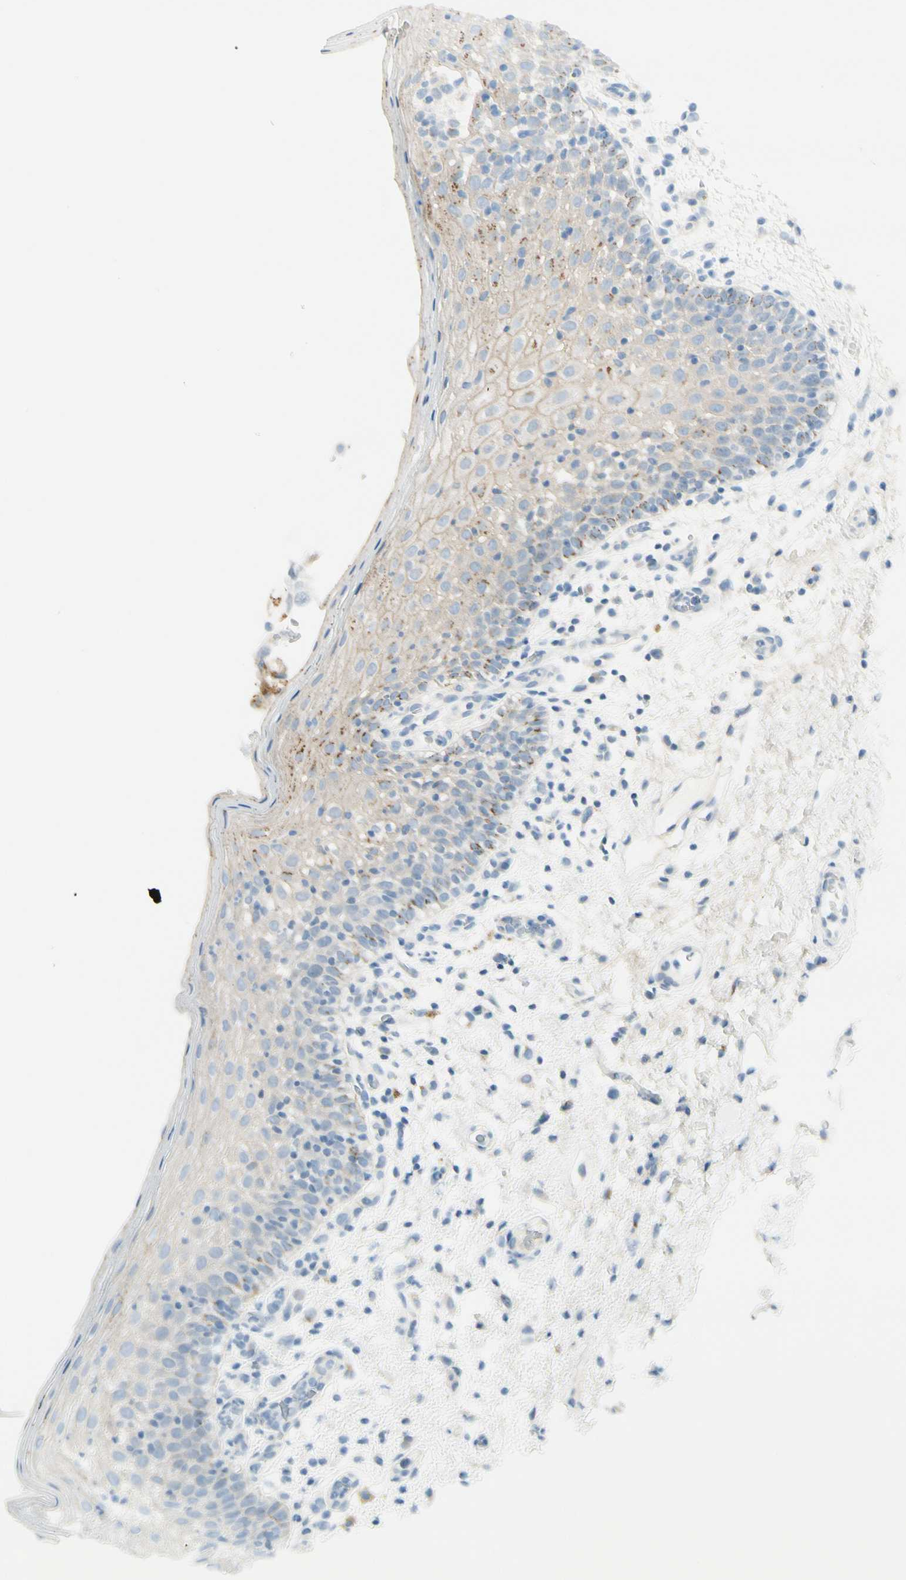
{"staining": {"intensity": "moderate", "quantity": "<25%", "location": "cytoplasmic/membranous"}, "tissue": "oral mucosa", "cell_type": "Squamous epithelial cells", "image_type": "normal", "snomed": [{"axis": "morphology", "description": "Normal tissue, NOS"}, {"axis": "morphology", "description": "Squamous cell carcinoma, NOS"}, {"axis": "topography", "description": "Skeletal muscle"}, {"axis": "topography", "description": "Oral tissue"}], "caption": "Immunohistochemical staining of benign human oral mucosa displays <25% levels of moderate cytoplasmic/membranous protein staining in approximately <25% of squamous epithelial cells. The protein is stained brown, and the nuclei are stained in blue (DAB (3,3'-diaminobenzidine) IHC with brightfield microscopy, high magnification).", "gene": "GALNT5", "patient": {"sex": "male", "age": 71}}